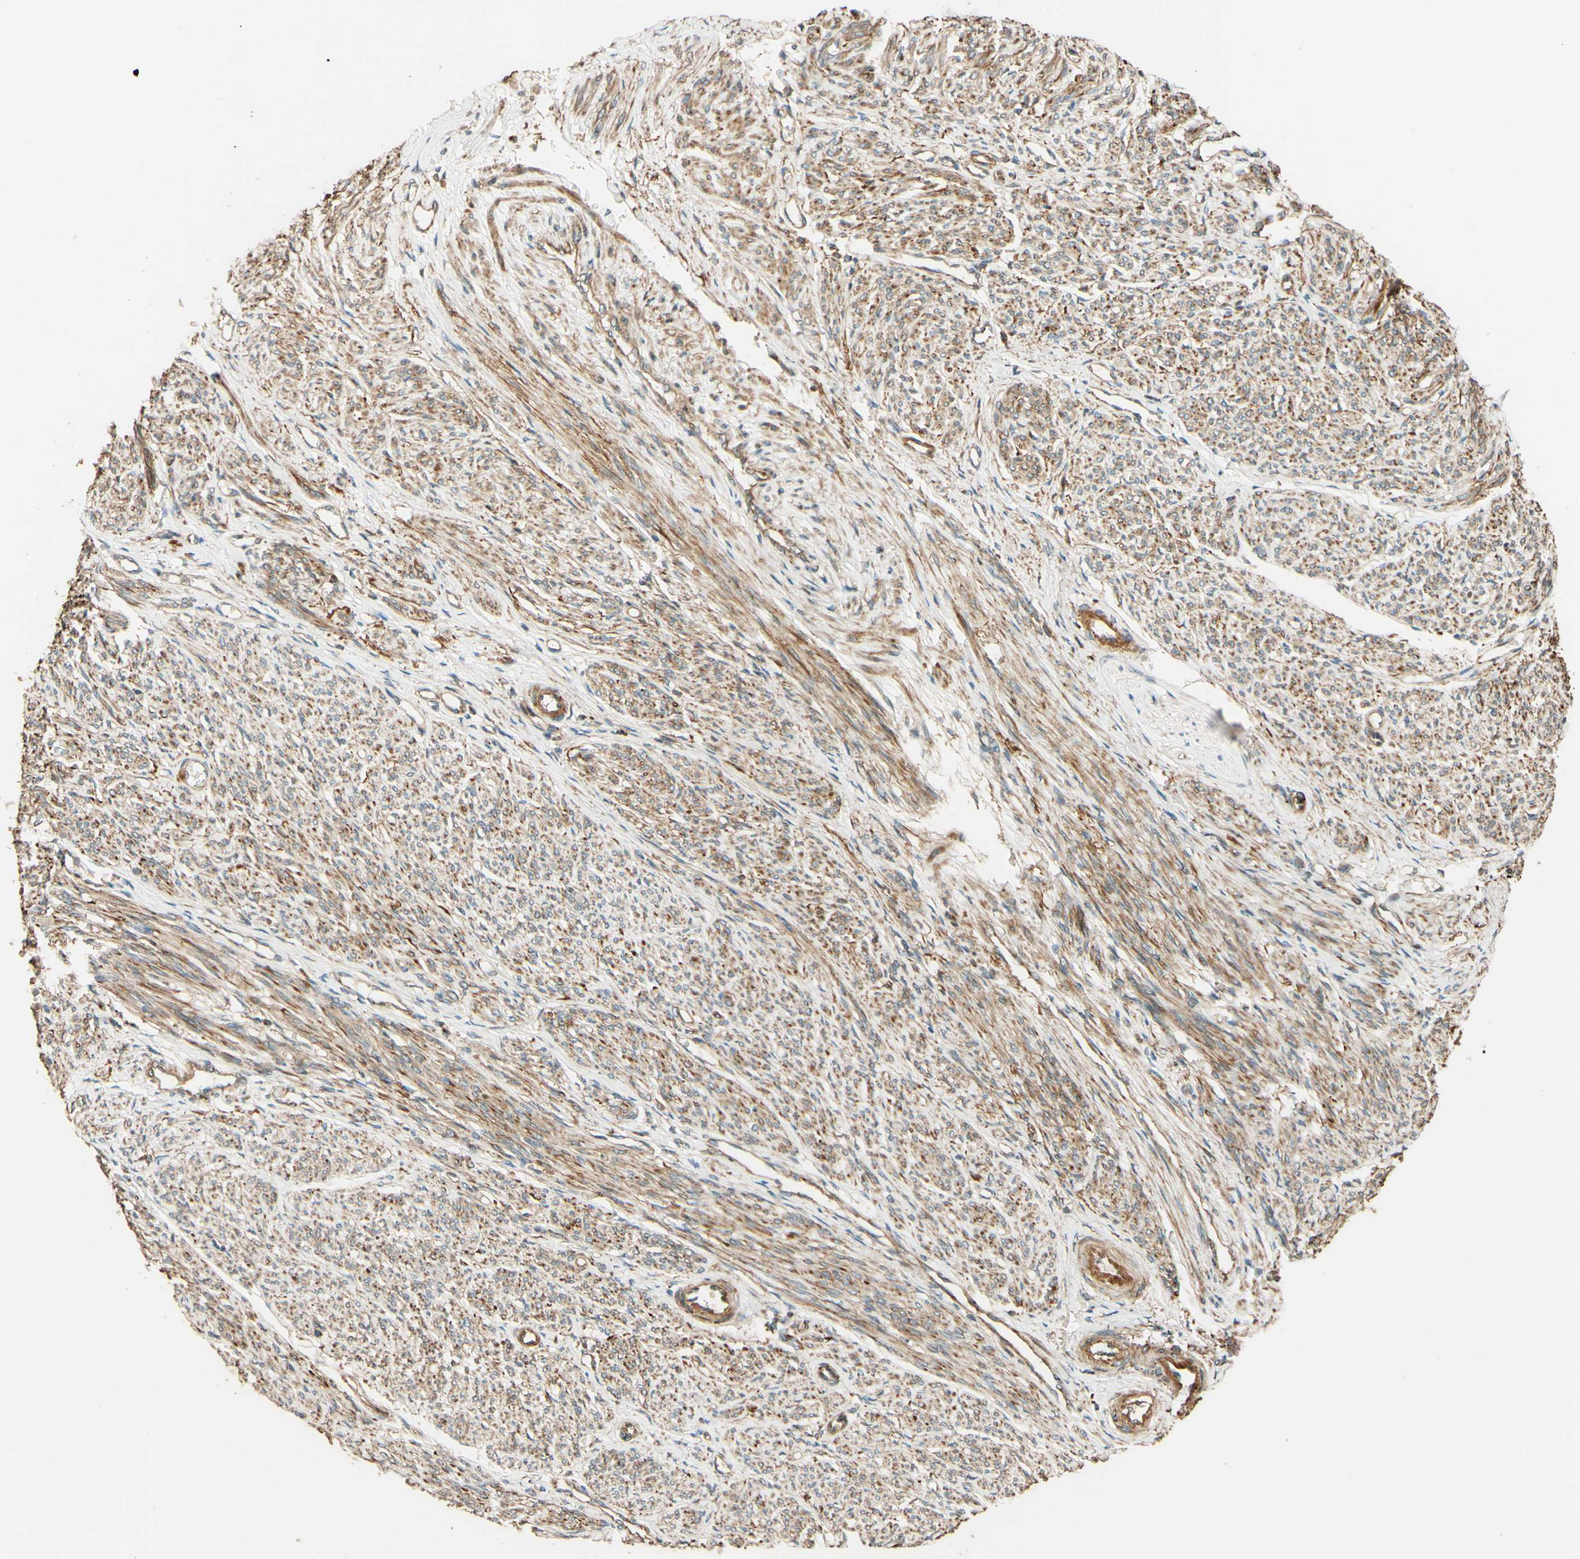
{"staining": {"intensity": "moderate", "quantity": ">75%", "location": "cytoplasmic/membranous"}, "tissue": "smooth muscle", "cell_type": "Smooth muscle cells", "image_type": "normal", "snomed": [{"axis": "morphology", "description": "Normal tissue, NOS"}, {"axis": "topography", "description": "Smooth muscle"}], "caption": "Protein expression analysis of benign smooth muscle displays moderate cytoplasmic/membranous expression in about >75% of smooth muscle cells.", "gene": "RNF19A", "patient": {"sex": "female", "age": 65}}